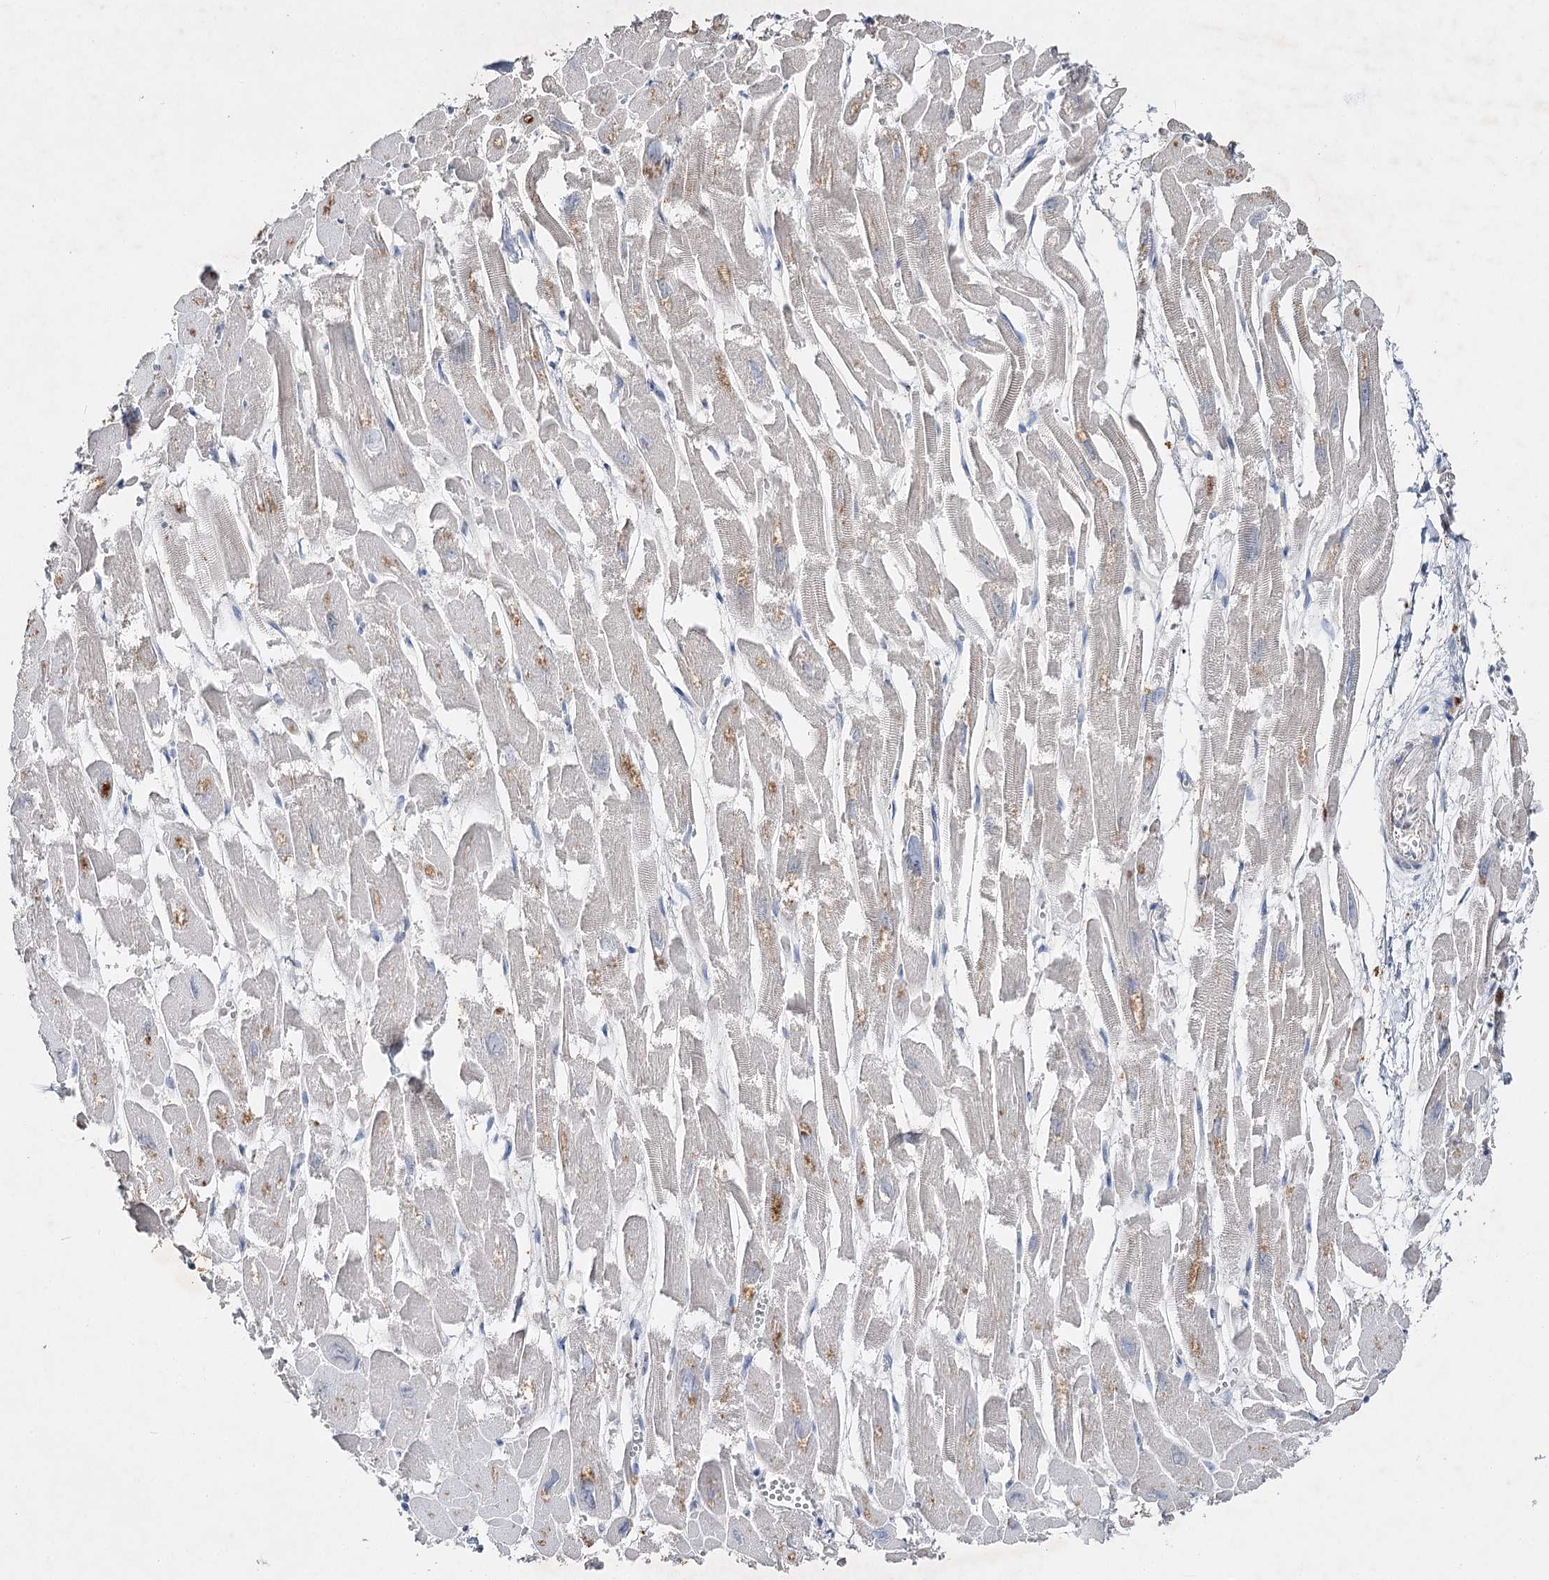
{"staining": {"intensity": "moderate", "quantity": "<25%", "location": "cytoplasmic/membranous"}, "tissue": "heart muscle", "cell_type": "Cardiomyocytes", "image_type": "normal", "snomed": [{"axis": "morphology", "description": "Normal tissue, NOS"}, {"axis": "topography", "description": "Heart"}], "caption": "Unremarkable heart muscle shows moderate cytoplasmic/membranous staining in about <25% of cardiomyocytes.", "gene": "IL1RAP", "patient": {"sex": "male", "age": 54}}